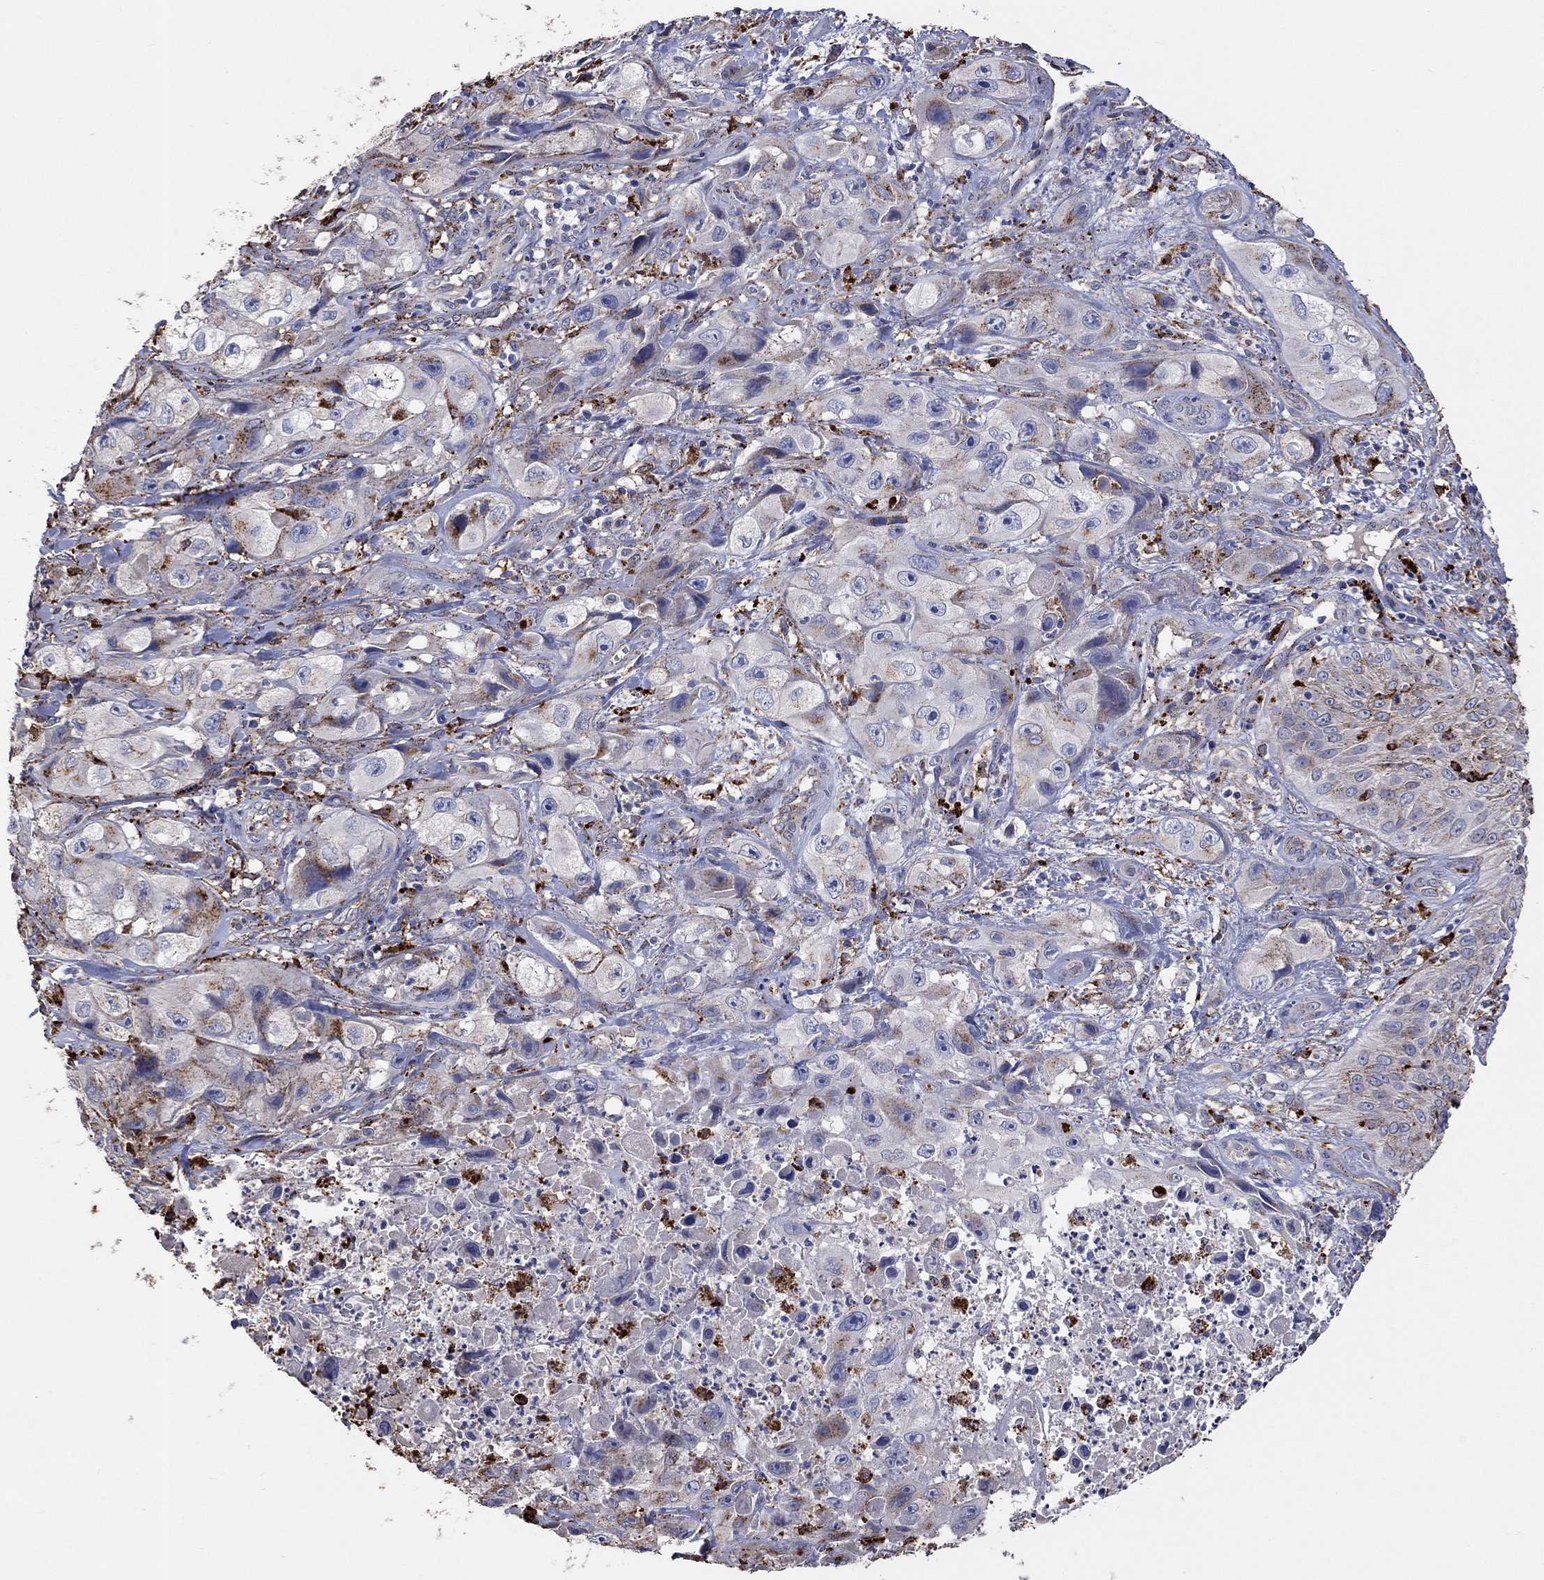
{"staining": {"intensity": "moderate", "quantity": "25%-75%", "location": "cytoplasmic/membranous"}, "tissue": "skin cancer", "cell_type": "Tumor cells", "image_type": "cancer", "snomed": [{"axis": "morphology", "description": "Squamous cell carcinoma, NOS"}, {"axis": "topography", "description": "Skin"}, {"axis": "topography", "description": "Subcutis"}], "caption": "Immunohistochemistry of skin squamous cell carcinoma demonstrates medium levels of moderate cytoplasmic/membranous positivity in about 25%-75% of tumor cells. (Stains: DAB (3,3'-diaminobenzidine) in brown, nuclei in blue, Microscopy: brightfield microscopy at high magnification).", "gene": "CTSB", "patient": {"sex": "male", "age": 73}}